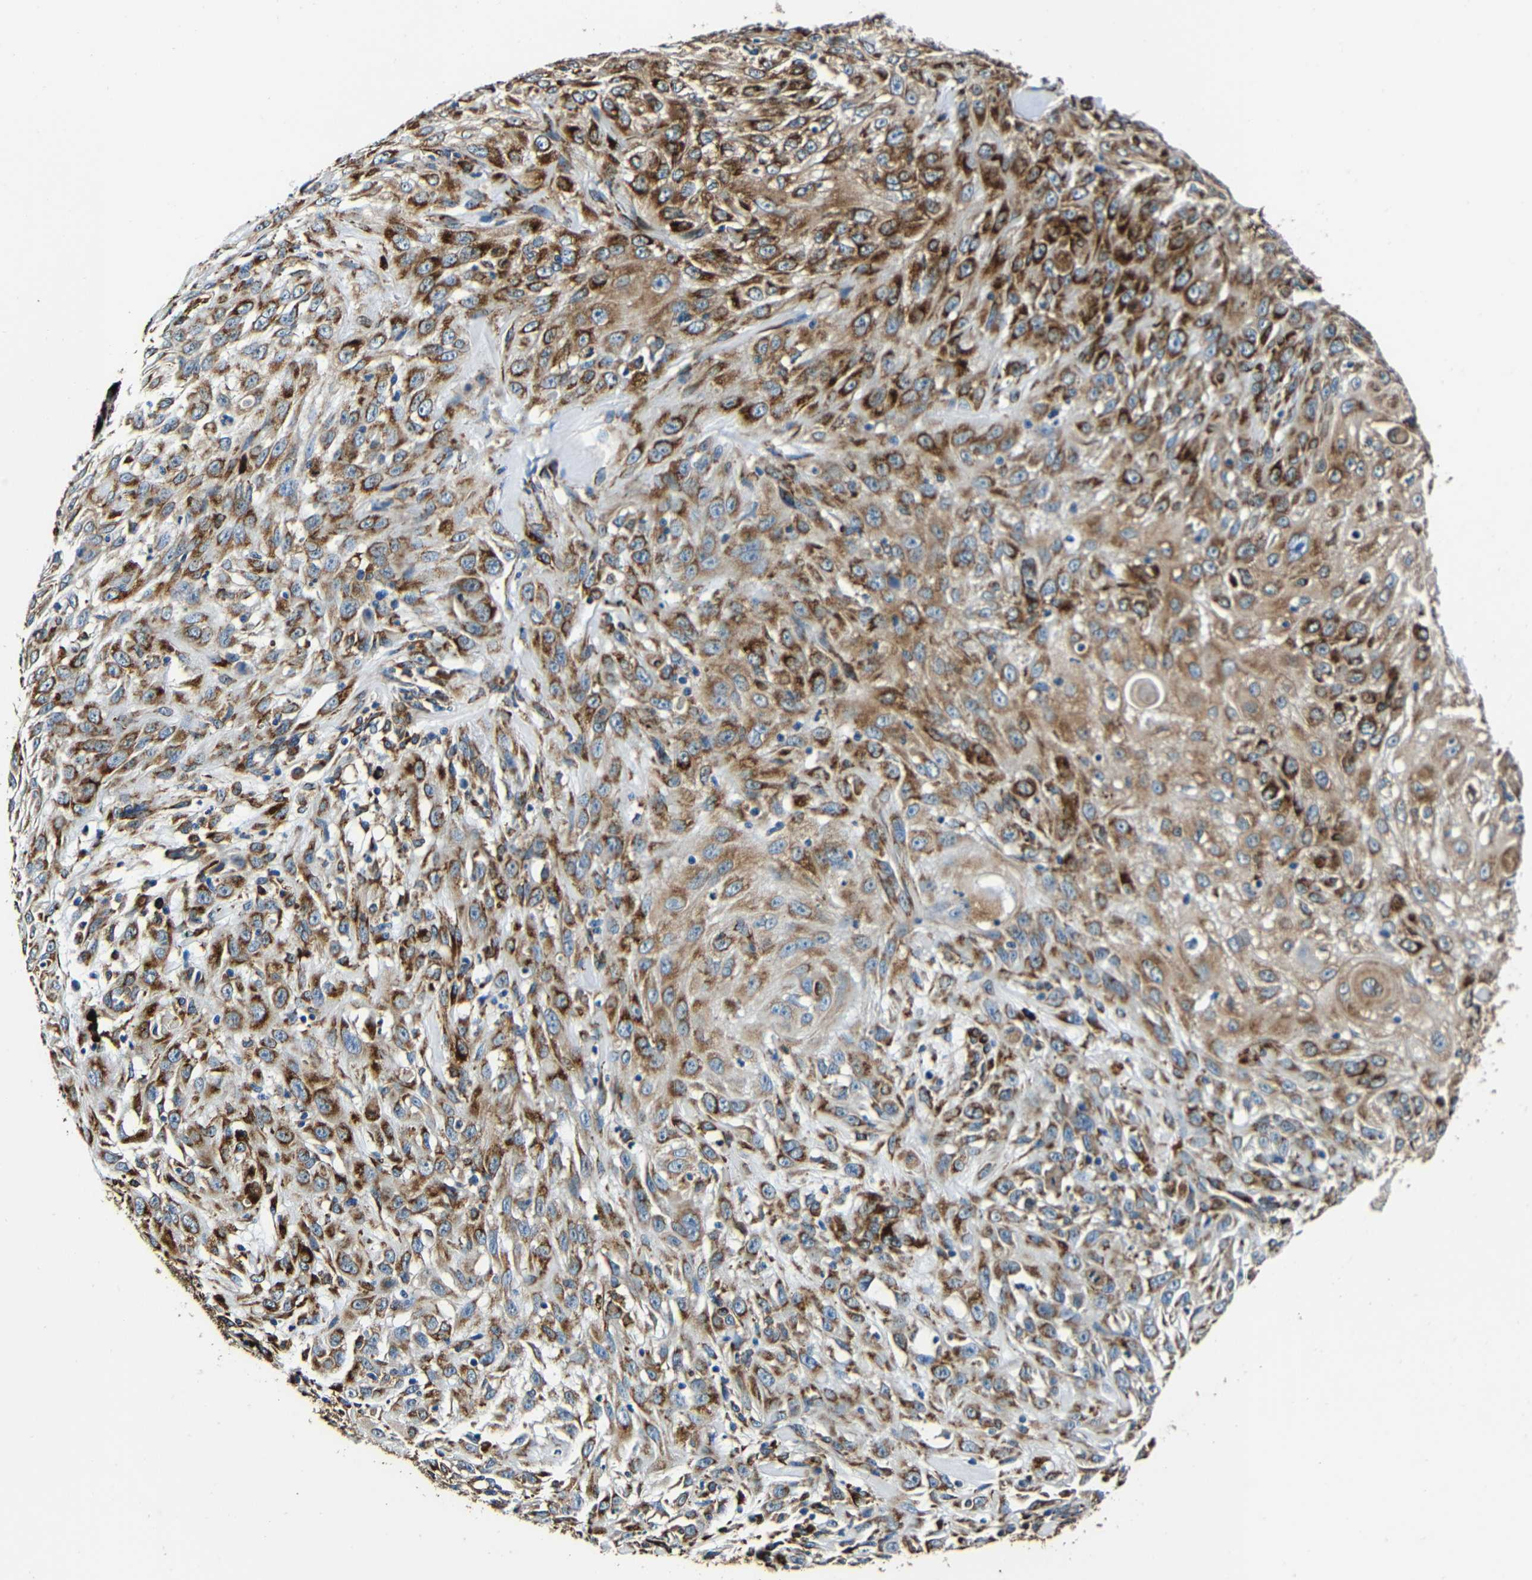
{"staining": {"intensity": "strong", "quantity": ">75%", "location": "cytoplasmic/membranous"}, "tissue": "skin cancer", "cell_type": "Tumor cells", "image_type": "cancer", "snomed": [{"axis": "morphology", "description": "Squamous cell carcinoma, NOS"}, {"axis": "topography", "description": "Skin"}], "caption": "This histopathology image demonstrates immunohistochemistry (IHC) staining of skin cancer, with high strong cytoplasmic/membranous expression in approximately >75% of tumor cells.", "gene": "RRBP1", "patient": {"sex": "male", "age": 75}}